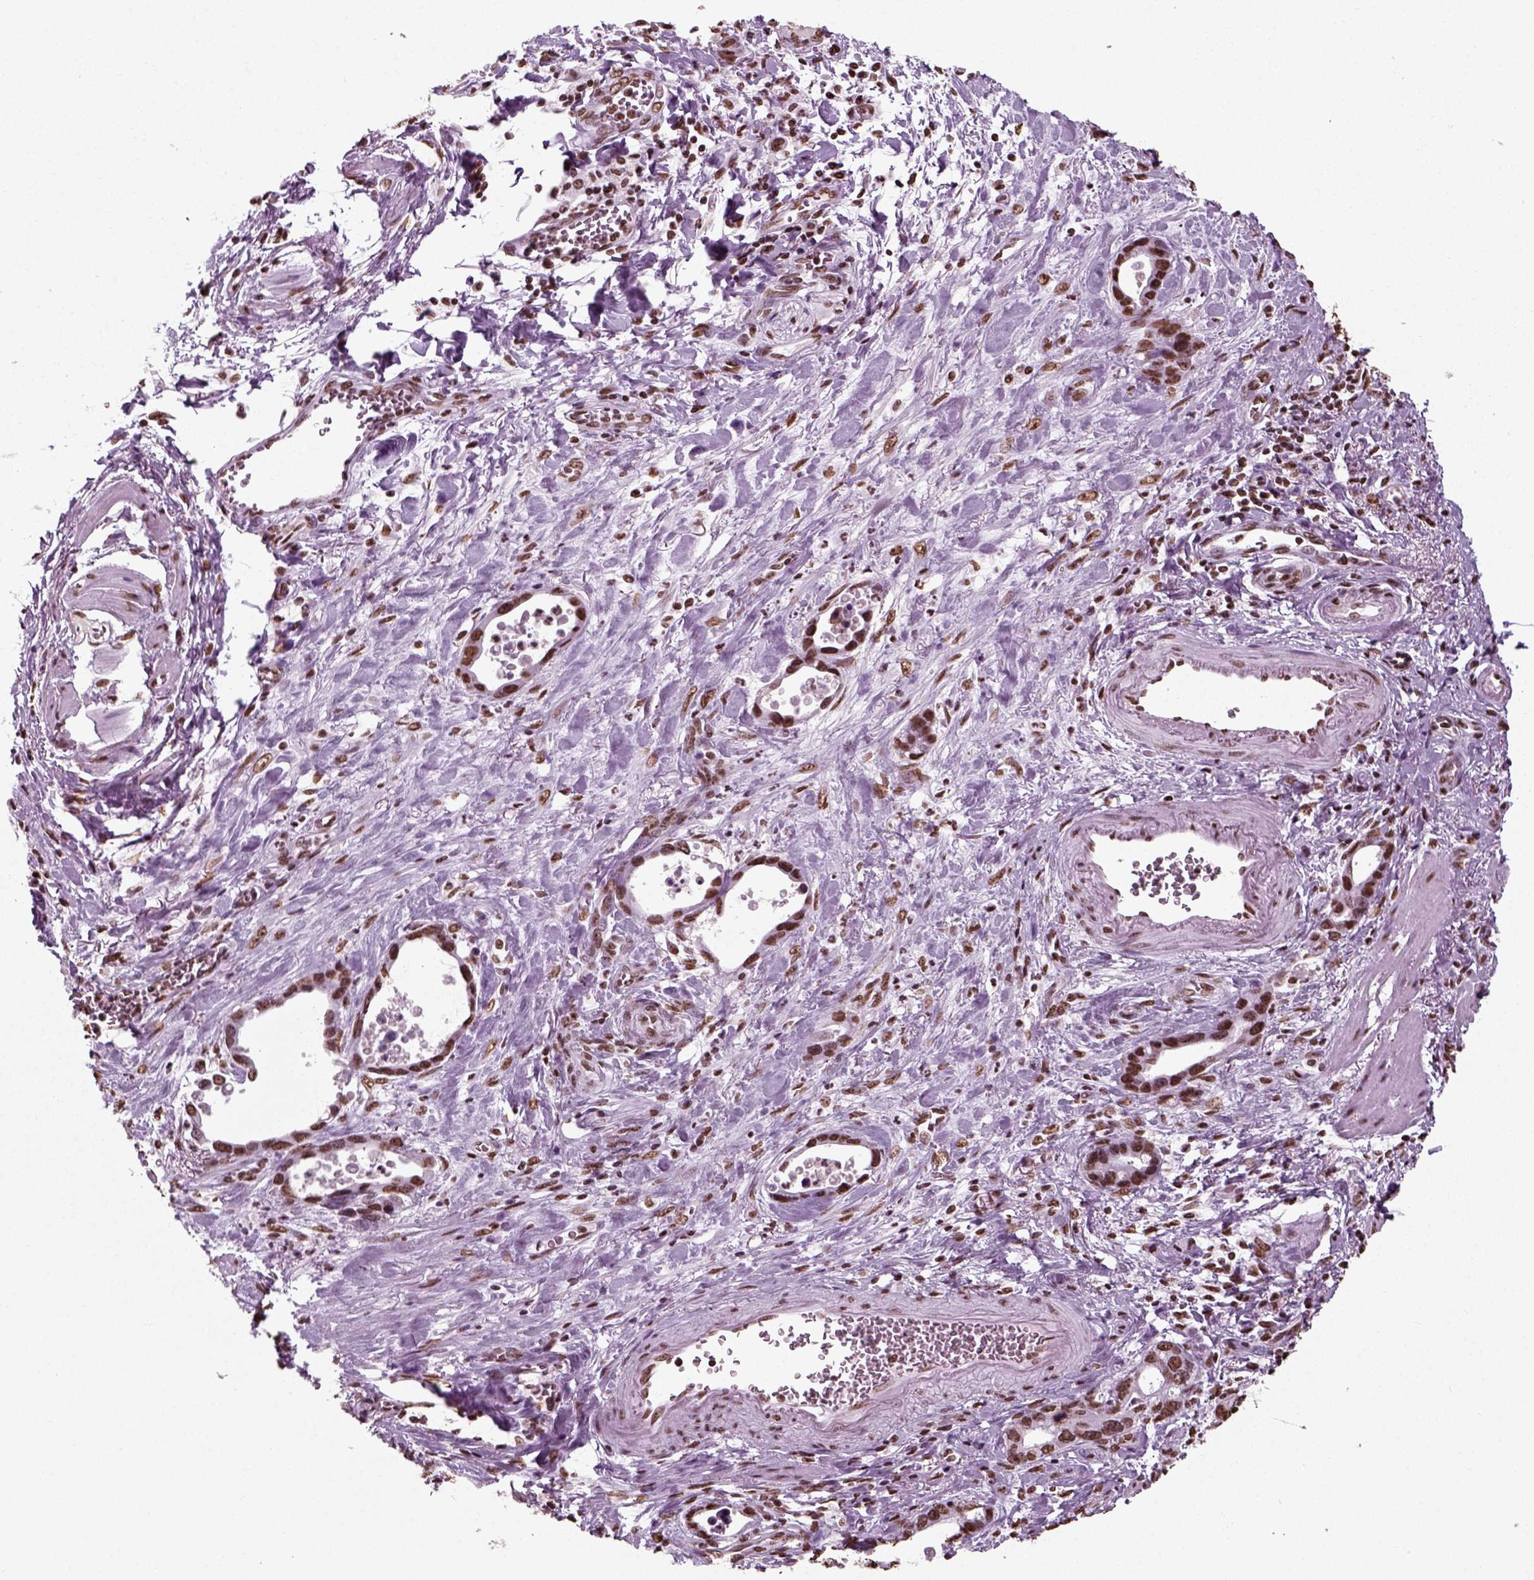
{"staining": {"intensity": "strong", "quantity": ">75%", "location": "nuclear"}, "tissue": "stomach cancer", "cell_type": "Tumor cells", "image_type": "cancer", "snomed": [{"axis": "morphology", "description": "Normal tissue, NOS"}, {"axis": "morphology", "description": "Adenocarcinoma, NOS"}, {"axis": "topography", "description": "Esophagus"}, {"axis": "topography", "description": "Stomach, upper"}], "caption": "DAB immunohistochemical staining of adenocarcinoma (stomach) exhibits strong nuclear protein staining in about >75% of tumor cells. The staining is performed using DAB (3,3'-diaminobenzidine) brown chromogen to label protein expression. The nuclei are counter-stained blue using hematoxylin.", "gene": "POLR1H", "patient": {"sex": "male", "age": 74}}